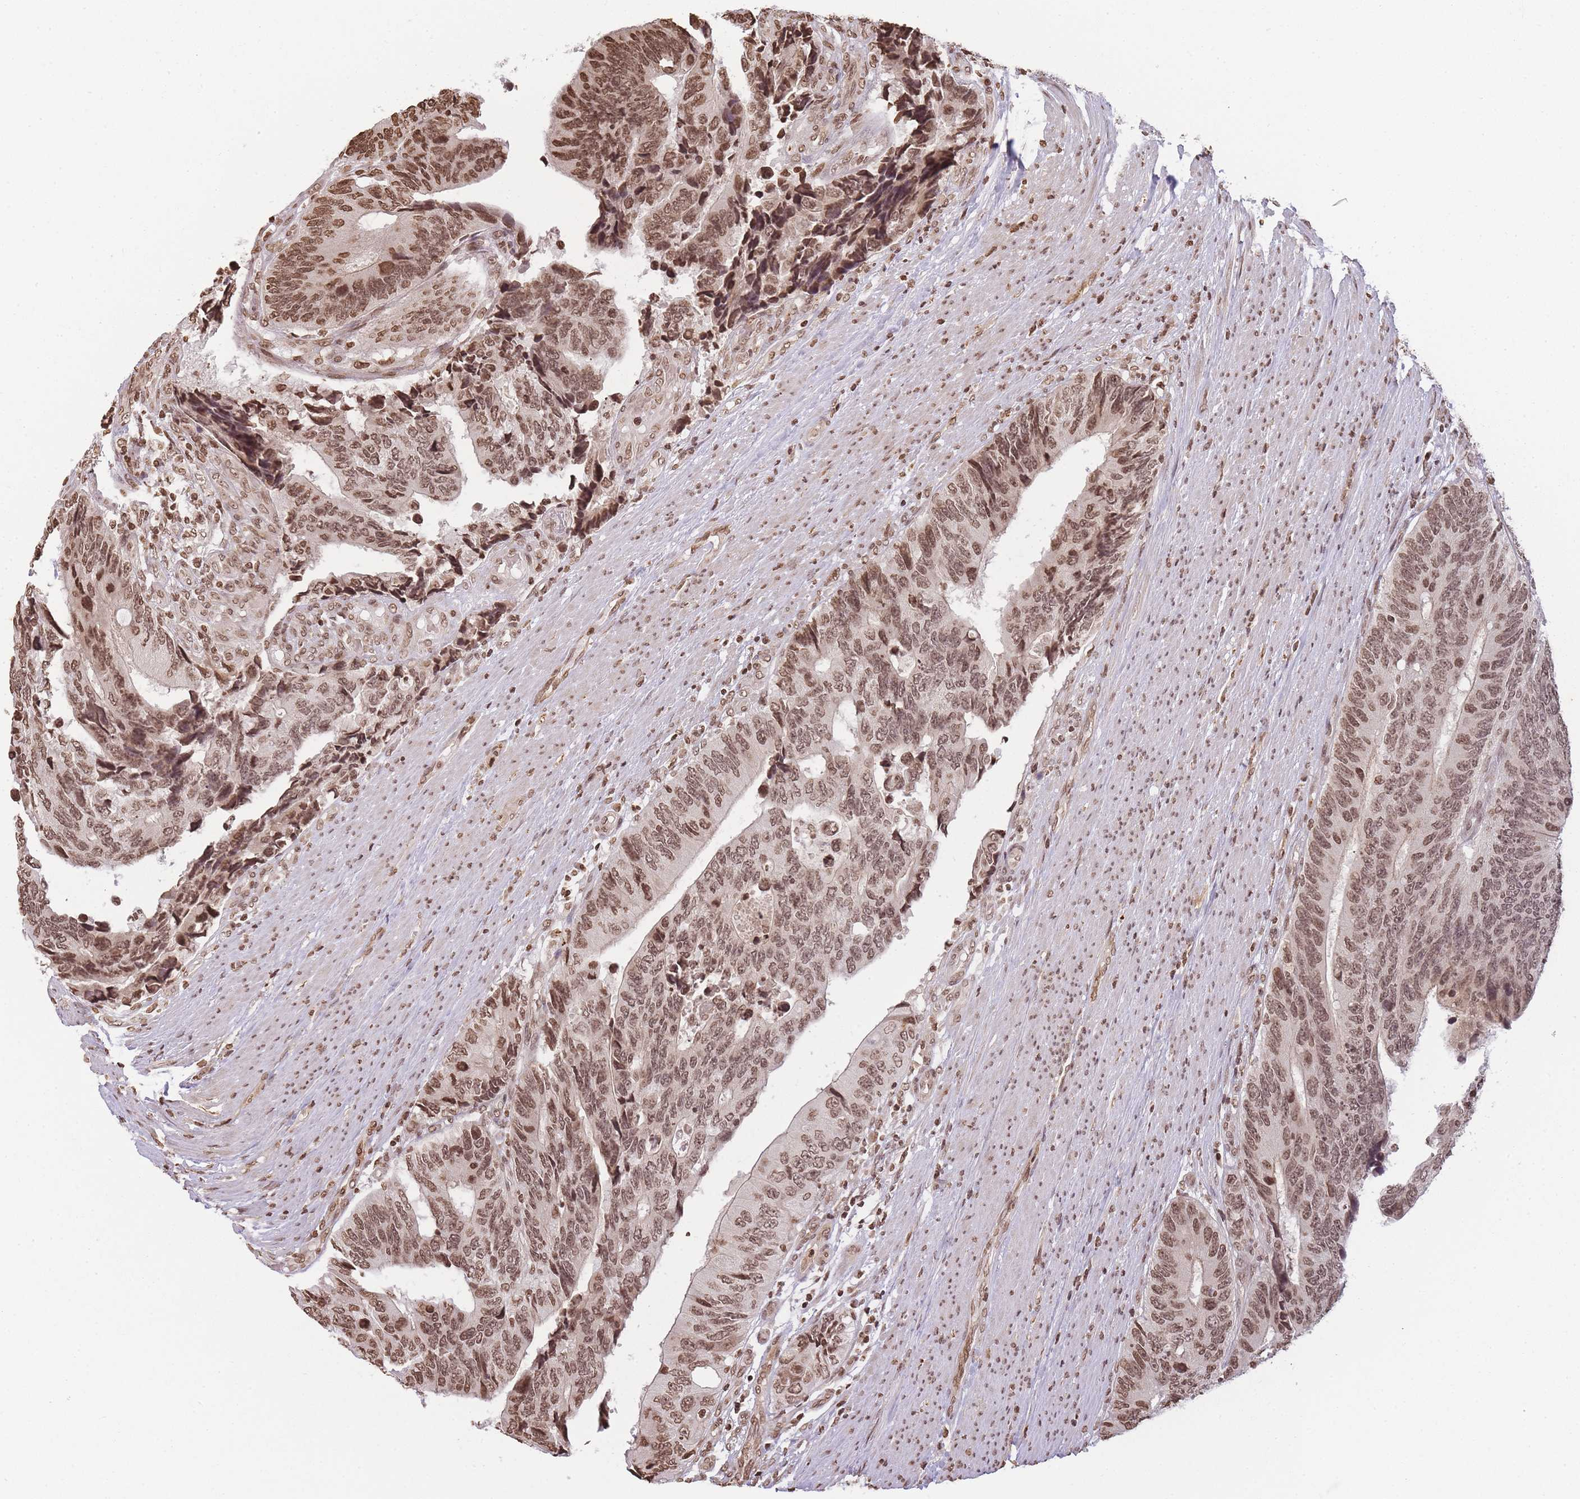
{"staining": {"intensity": "moderate", "quantity": ">75%", "location": "nuclear"}, "tissue": "colorectal cancer", "cell_type": "Tumor cells", "image_type": "cancer", "snomed": [{"axis": "morphology", "description": "Adenocarcinoma, NOS"}, {"axis": "topography", "description": "Colon"}], "caption": "Adenocarcinoma (colorectal) stained for a protein (brown) exhibits moderate nuclear positive expression in approximately >75% of tumor cells.", "gene": "WWTR1", "patient": {"sex": "male", "age": 87}}